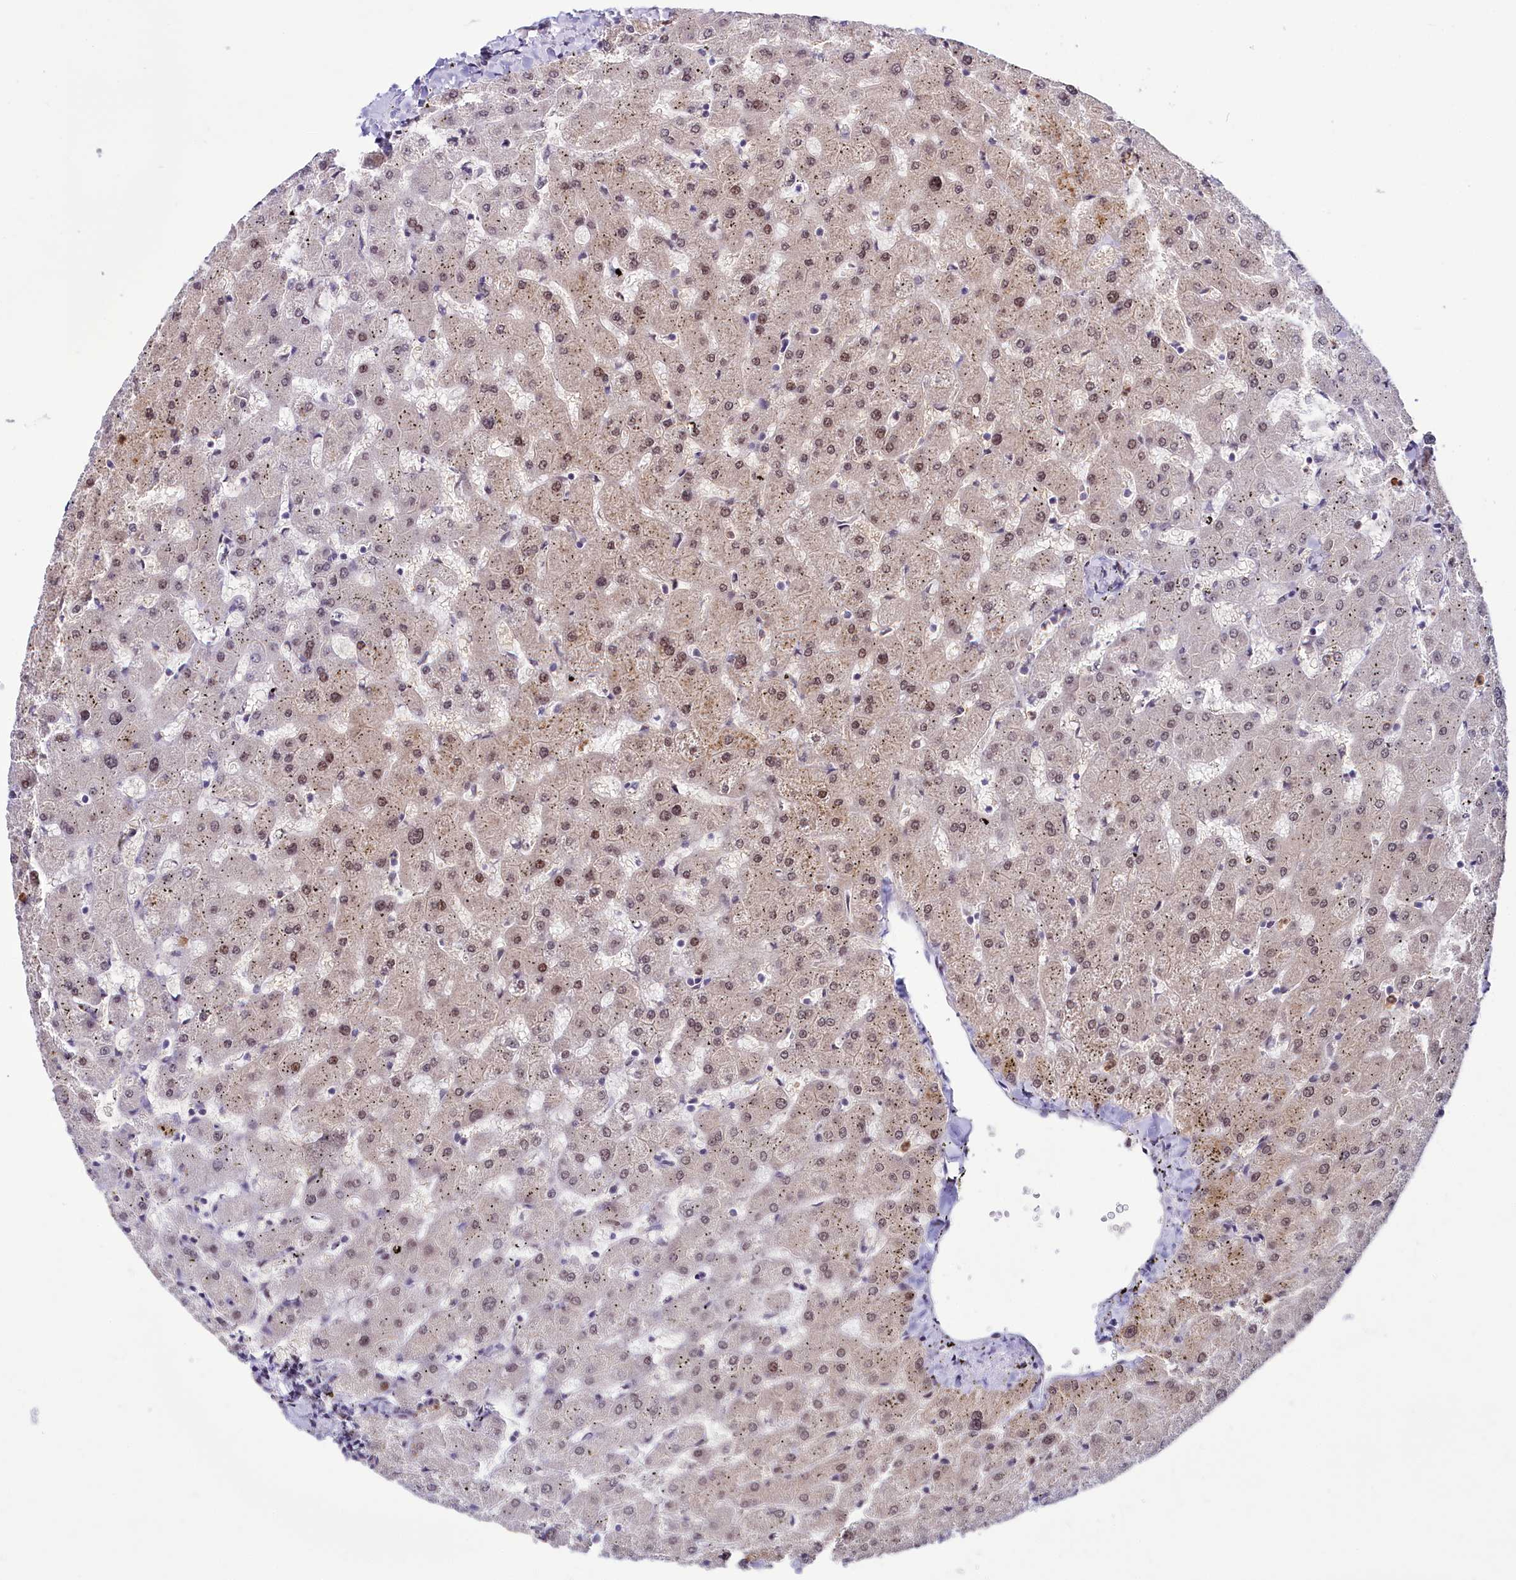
{"staining": {"intensity": "negative", "quantity": "none", "location": "none"}, "tissue": "liver", "cell_type": "Cholangiocytes", "image_type": "normal", "snomed": [{"axis": "morphology", "description": "Normal tissue, NOS"}, {"axis": "topography", "description": "Liver"}], "caption": "This is an IHC histopathology image of benign liver. There is no staining in cholangiocytes.", "gene": "SCAF11", "patient": {"sex": "female", "age": 63}}